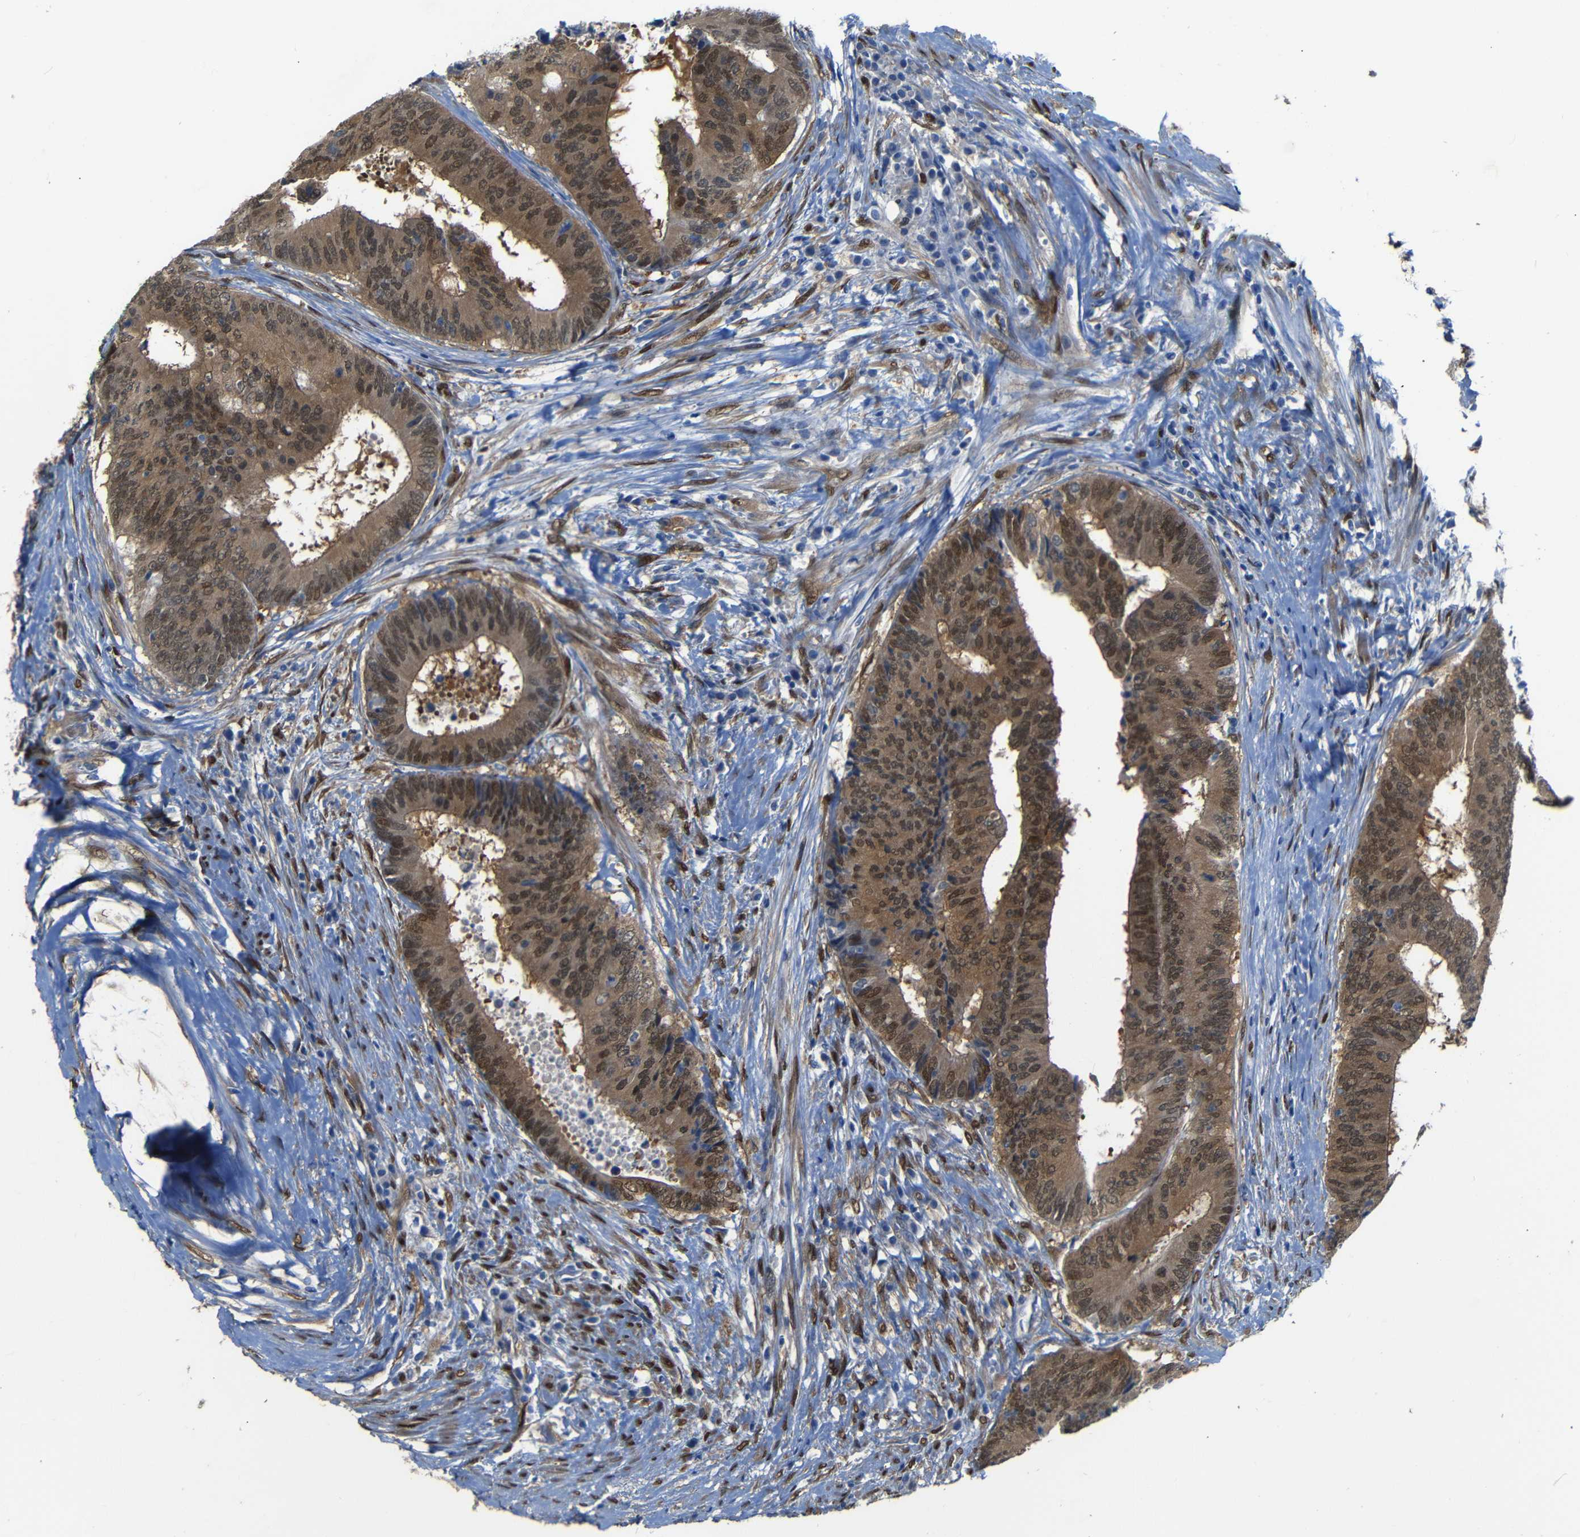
{"staining": {"intensity": "moderate", "quantity": ">75%", "location": "cytoplasmic/membranous,nuclear"}, "tissue": "colorectal cancer", "cell_type": "Tumor cells", "image_type": "cancer", "snomed": [{"axis": "morphology", "description": "Adenocarcinoma, NOS"}, {"axis": "topography", "description": "Rectum"}], "caption": "Human colorectal cancer (adenocarcinoma) stained for a protein (brown) displays moderate cytoplasmic/membranous and nuclear positive staining in approximately >75% of tumor cells.", "gene": "YAP1", "patient": {"sex": "male", "age": 72}}